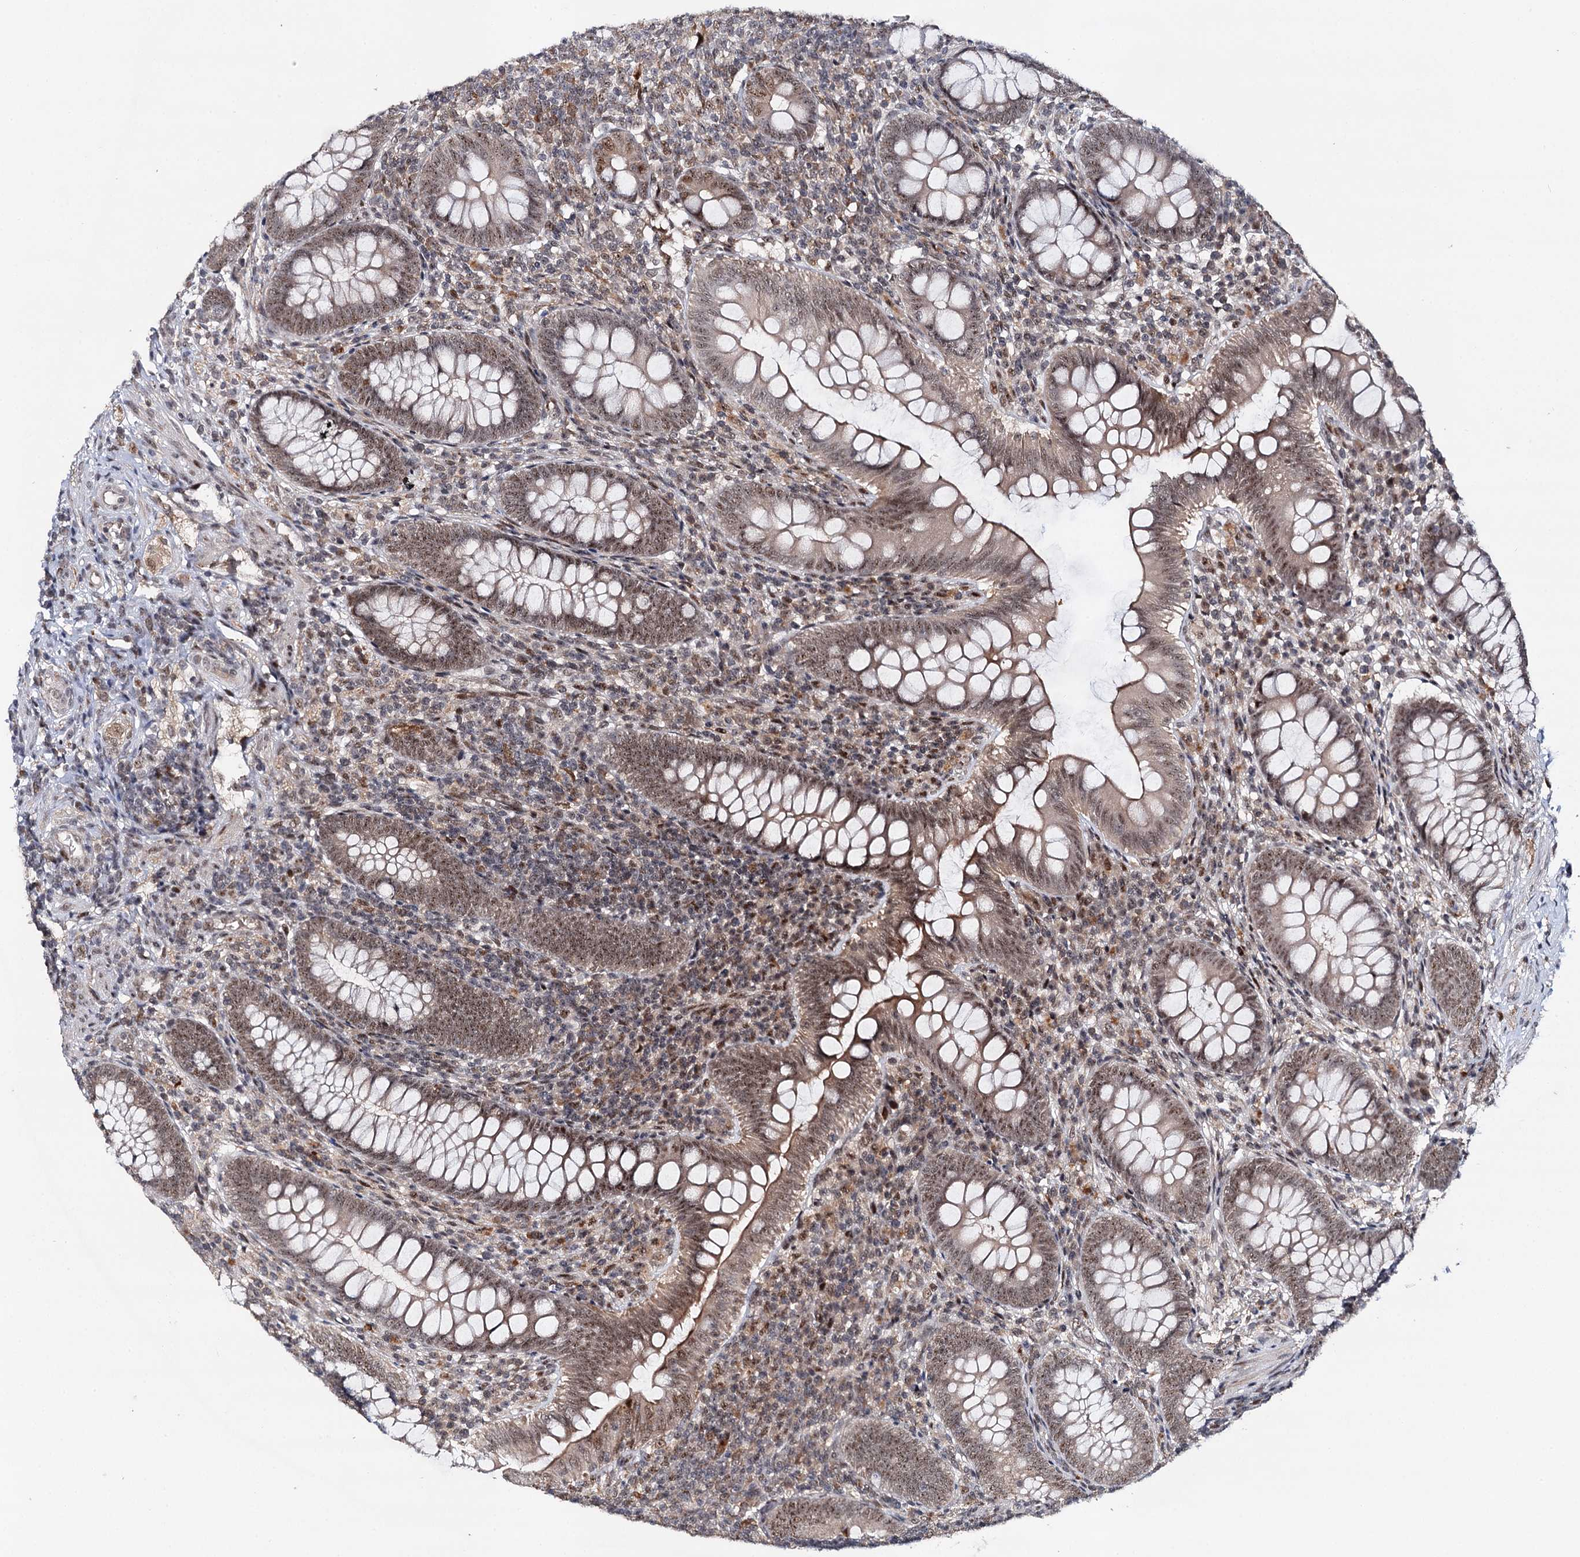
{"staining": {"intensity": "moderate", "quantity": ">75%", "location": "nuclear"}, "tissue": "appendix", "cell_type": "Glandular cells", "image_type": "normal", "snomed": [{"axis": "morphology", "description": "Normal tissue, NOS"}, {"axis": "topography", "description": "Appendix"}], "caption": "The photomicrograph exhibits staining of normal appendix, revealing moderate nuclear protein staining (brown color) within glandular cells.", "gene": "BUD13", "patient": {"sex": "male", "age": 14}}